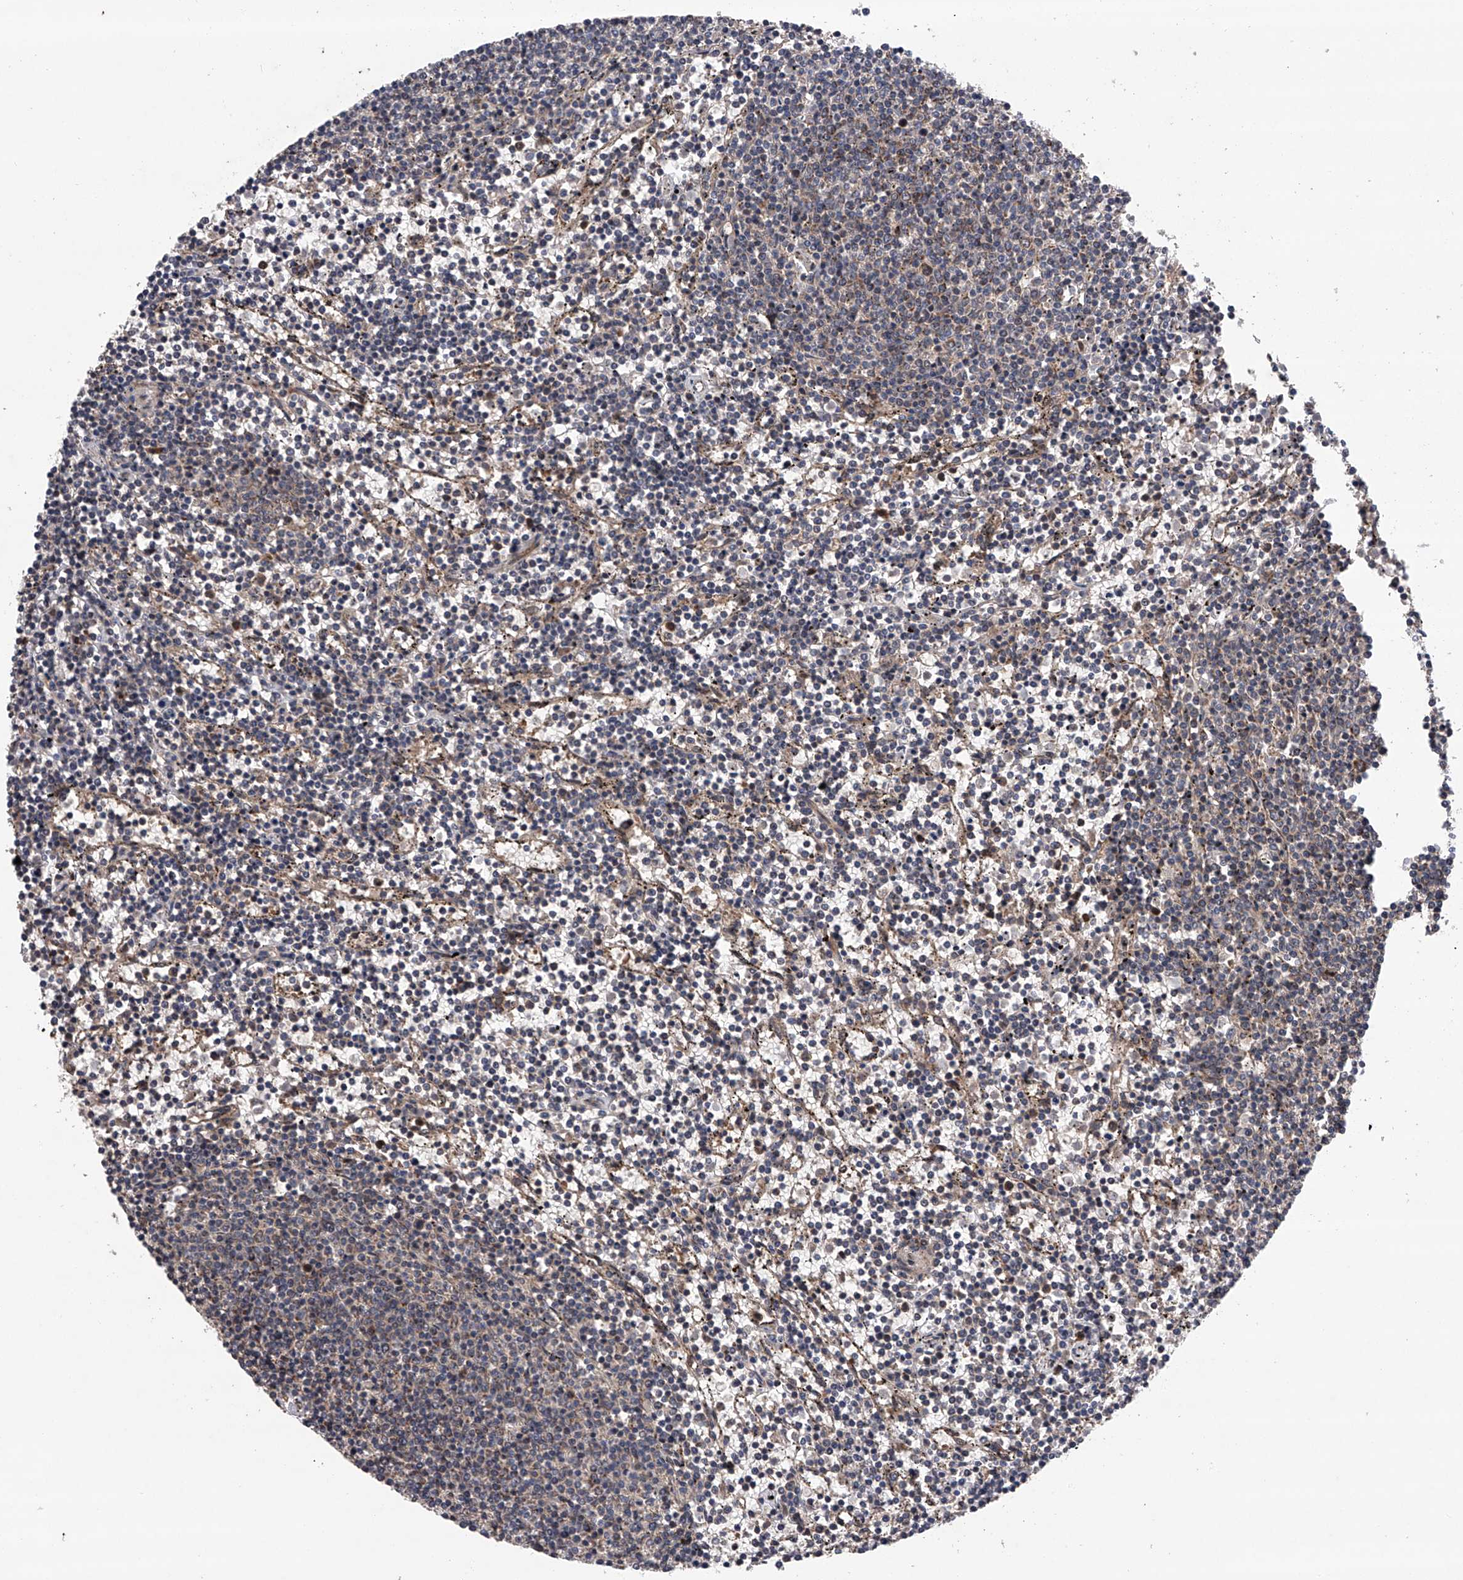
{"staining": {"intensity": "negative", "quantity": "none", "location": "none"}, "tissue": "lymphoma", "cell_type": "Tumor cells", "image_type": "cancer", "snomed": [{"axis": "morphology", "description": "Malignant lymphoma, non-Hodgkin's type, Low grade"}, {"axis": "topography", "description": "Spleen"}], "caption": "A histopathology image of human malignant lymphoma, non-Hodgkin's type (low-grade) is negative for staining in tumor cells.", "gene": "MAP3K11", "patient": {"sex": "female", "age": 50}}